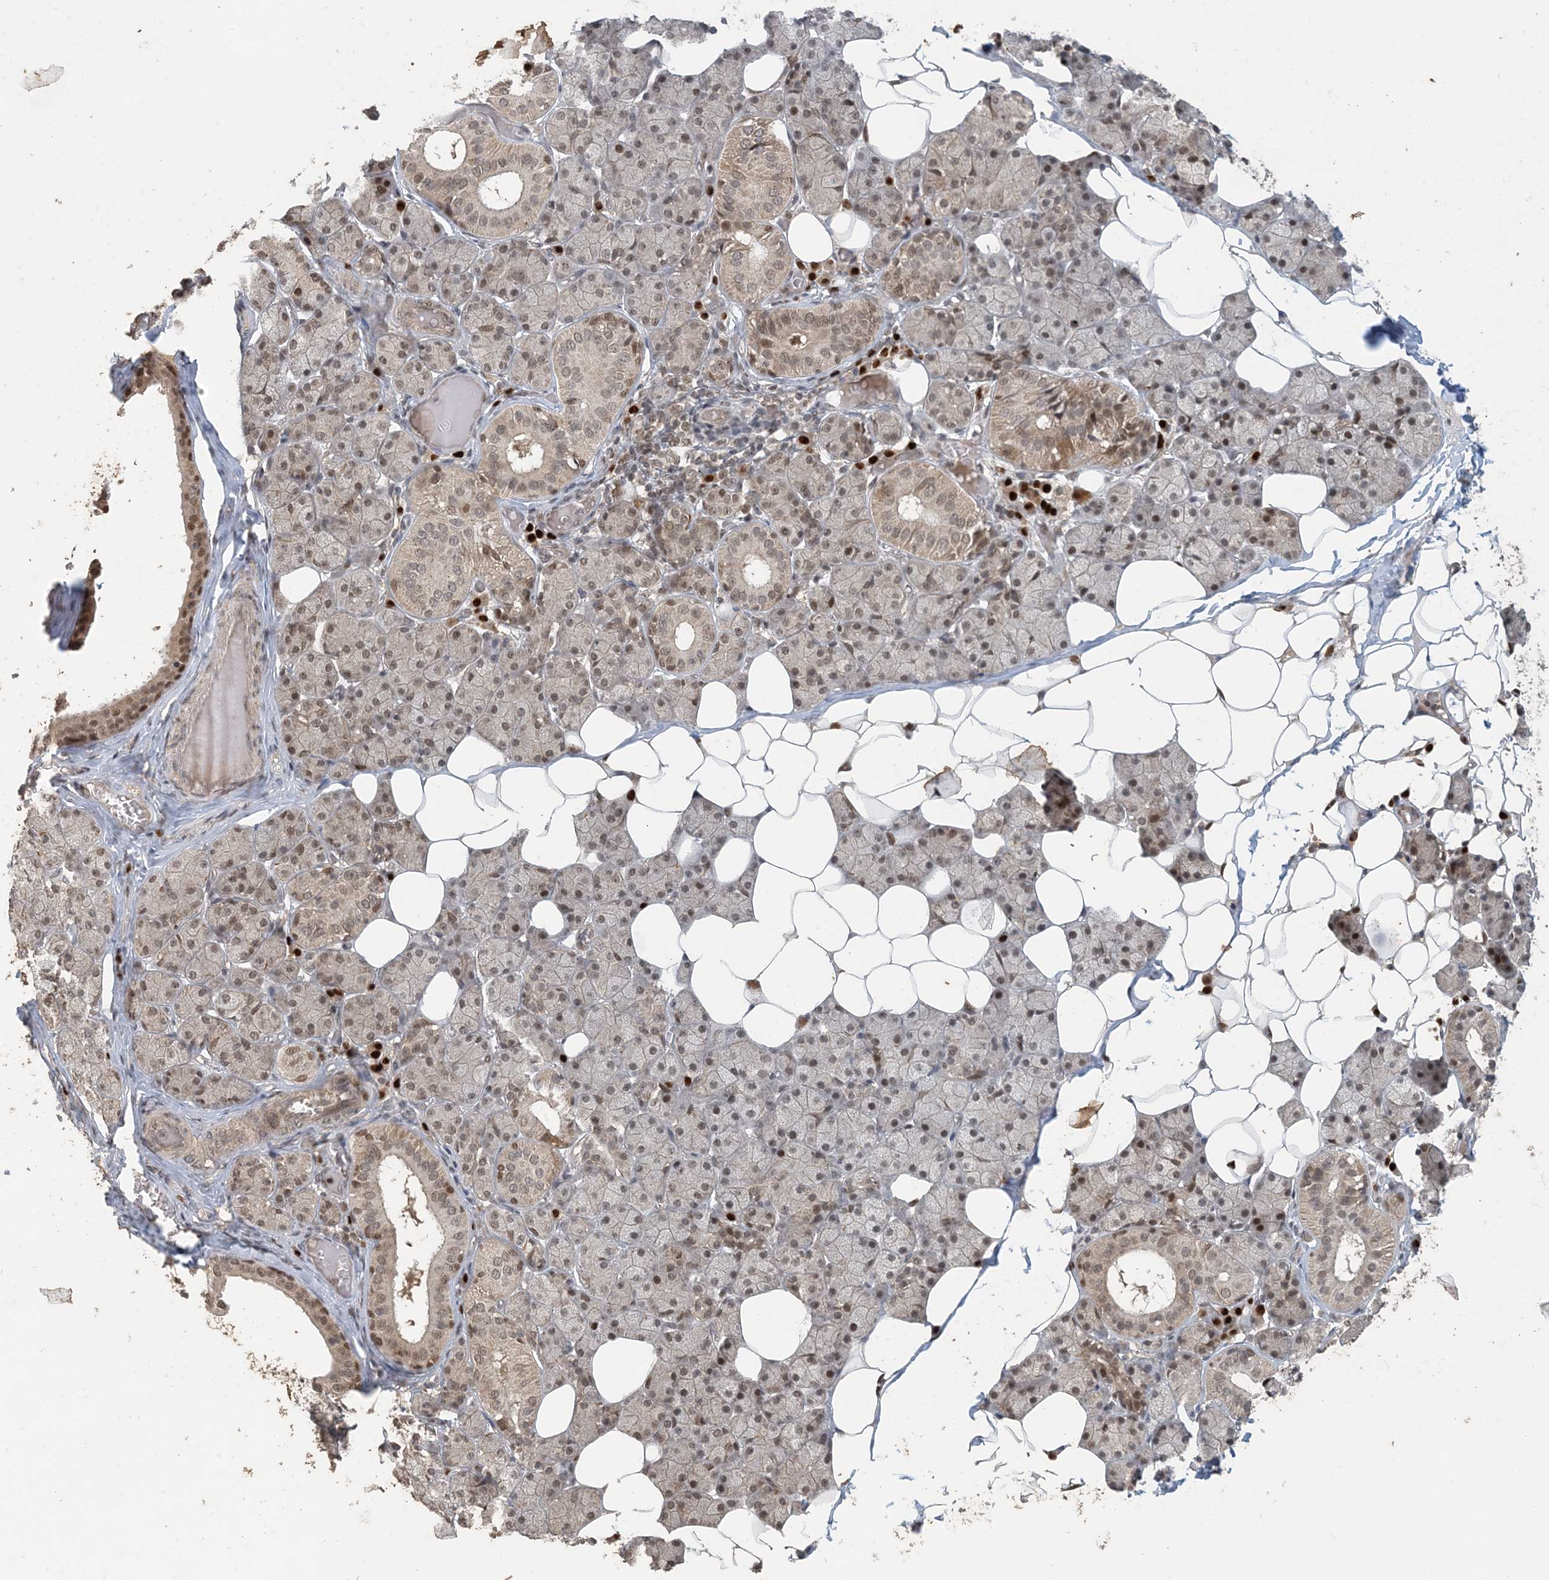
{"staining": {"intensity": "moderate", "quantity": "25%-75%", "location": "cytoplasmic/membranous,nuclear"}, "tissue": "salivary gland", "cell_type": "Glandular cells", "image_type": "normal", "snomed": [{"axis": "morphology", "description": "Normal tissue, NOS"}, {"axis": "topography", "description": "Salivary gland"}], "caption": "IHC (DAB) staining of unremarkable salivary gland reveals moderate cytoplasmic/membranous,nuclear protein staining in about 25%-75% of glandular cells. (DAB IHC, brown staining for protein, blue staining for nuclei).", "gene": "ATP13A2", "patient": {"sex": "female", "age": 33}}